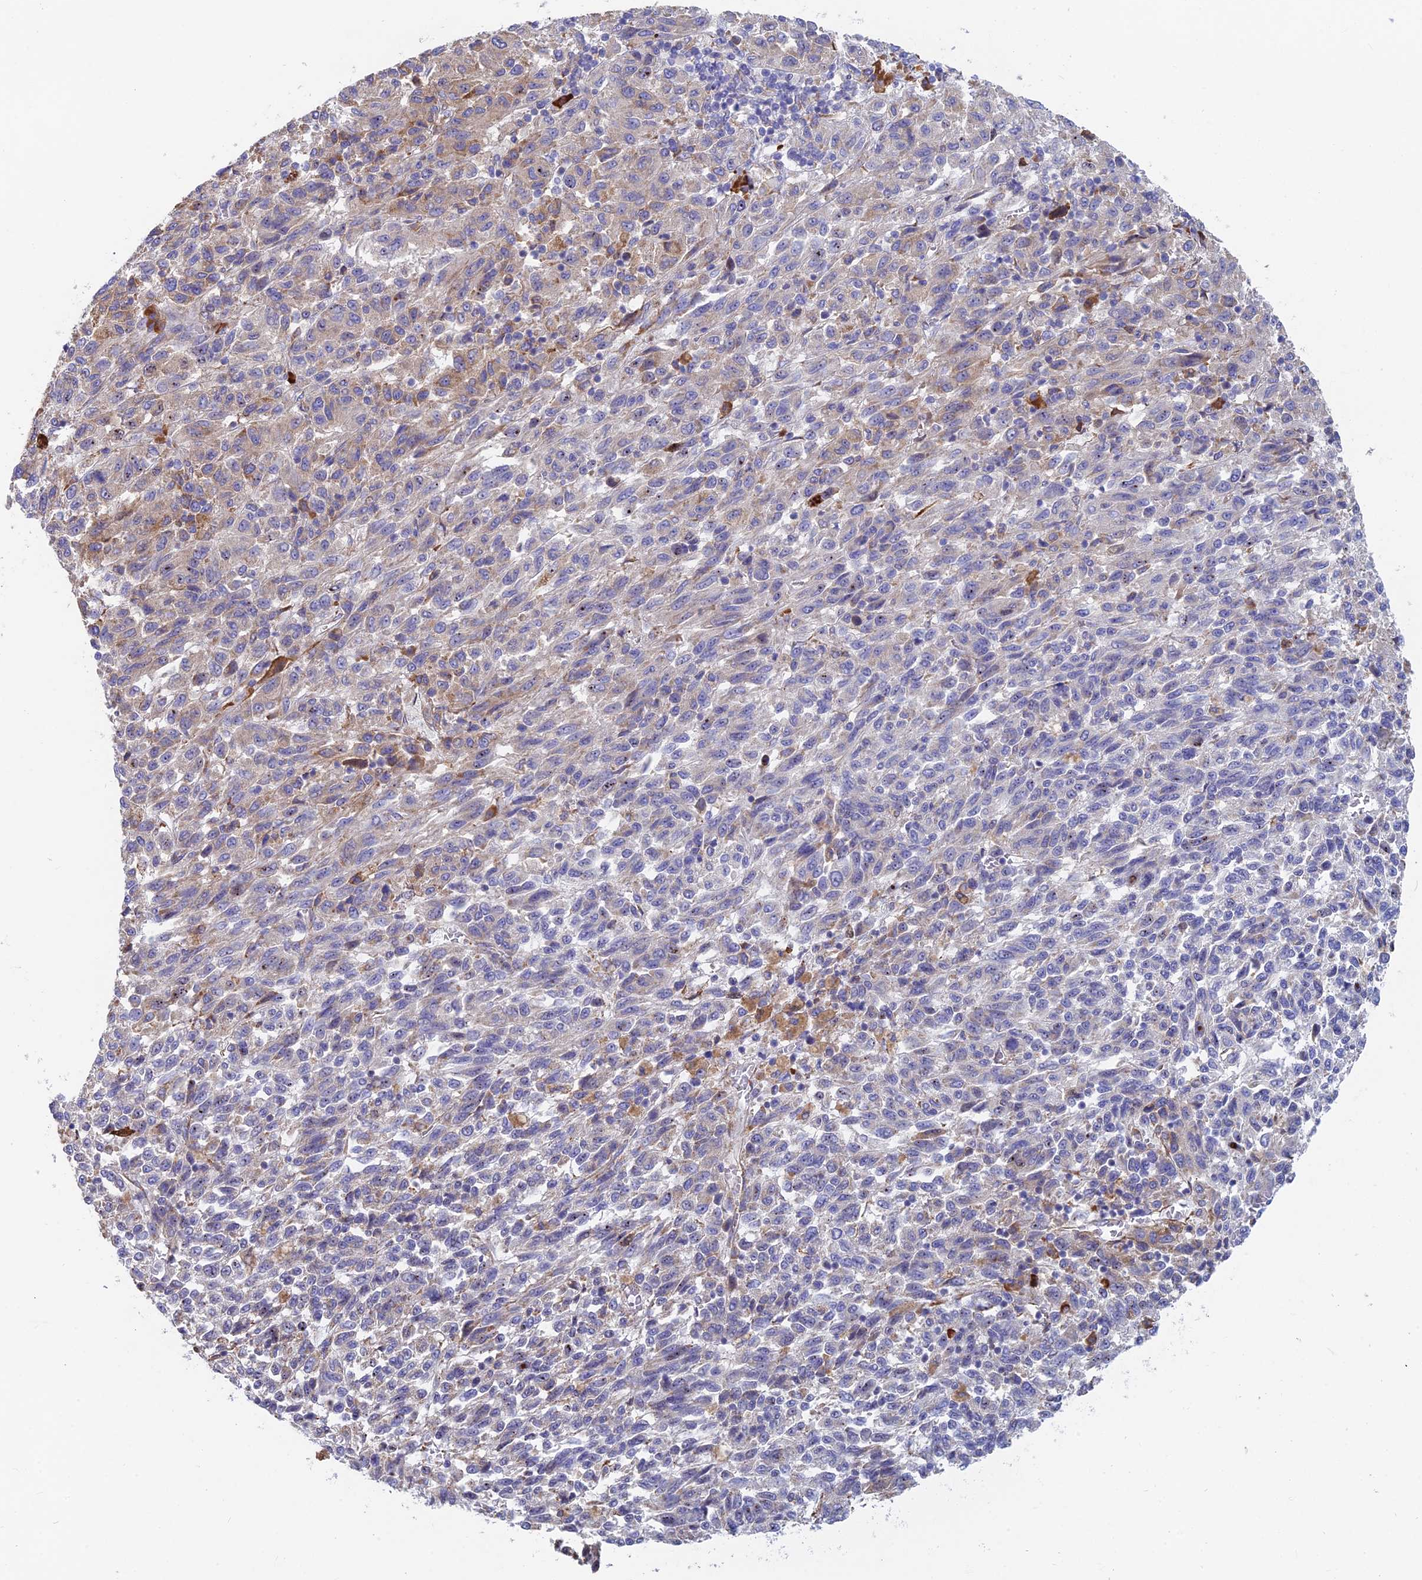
{"staining": {"intensity": "weak", "quantity": "<25%", "location": "cytoplasmic/membranous"}, "tissue": "melanoma", "cell_type": "Tumor cells", "image_type": "cancer", "snomed": [{"axis": "morphology", "description": "Malignant melanoma, Metastatic site"}, {"axis": "topography", "description": "Lung"}], "caption": "Immunohistochemical staining of human malignant melanoma (metastatic site) exhibits no significant staining in tumor cells. The staining was performed using DAB to visualize the protein expression in brown, while the nuclei were stained in blue with hematoxylin (Magnification: 20x).", "gene": "WDR35", "patient": {"sex": "male", "age": 64}}